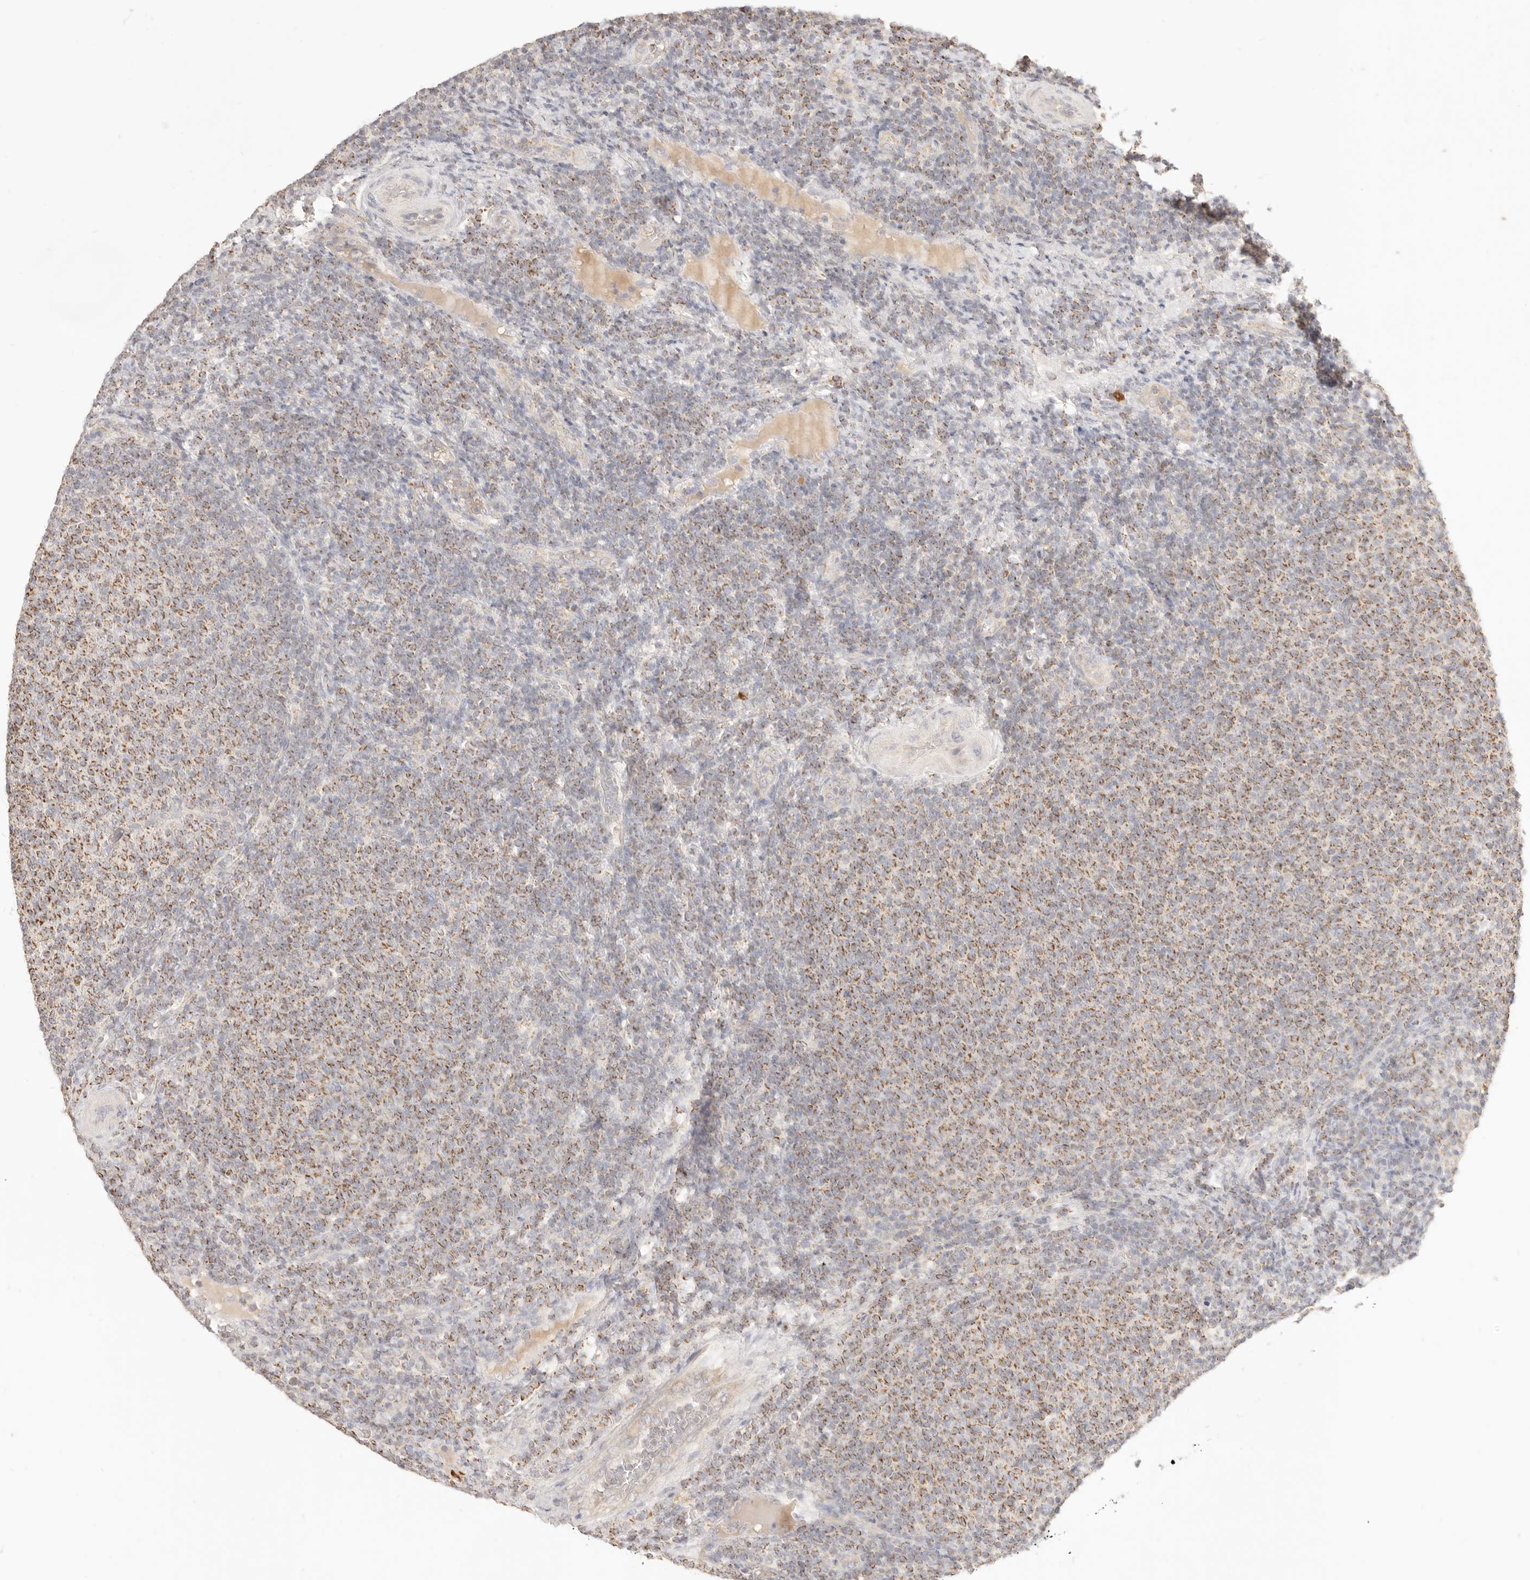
{"staining": {"intensity": "moderate", "quantity": ">75%", "location": "cytoplasmic/membranous"}, "tissue": "lymphoma", "cell_type": "Tumor cells", "image_type": "cancer", "snomed": [{"axis": "morphology", "description": "Malignant lymphoma, non-Hodgkin's type, Low grade"}, {"axis": "topography", "description": "Lymph node"}], "caption": "Malignant lymphoma, non-Hodgkin's type (low-grade) stained with a brown dye exhibits moderate cytoplasmic/membranous positive positivity in about >75% of tumor cells.", "gene": "CPLANE2", "patient": {"sex": "male", "age": 66}}